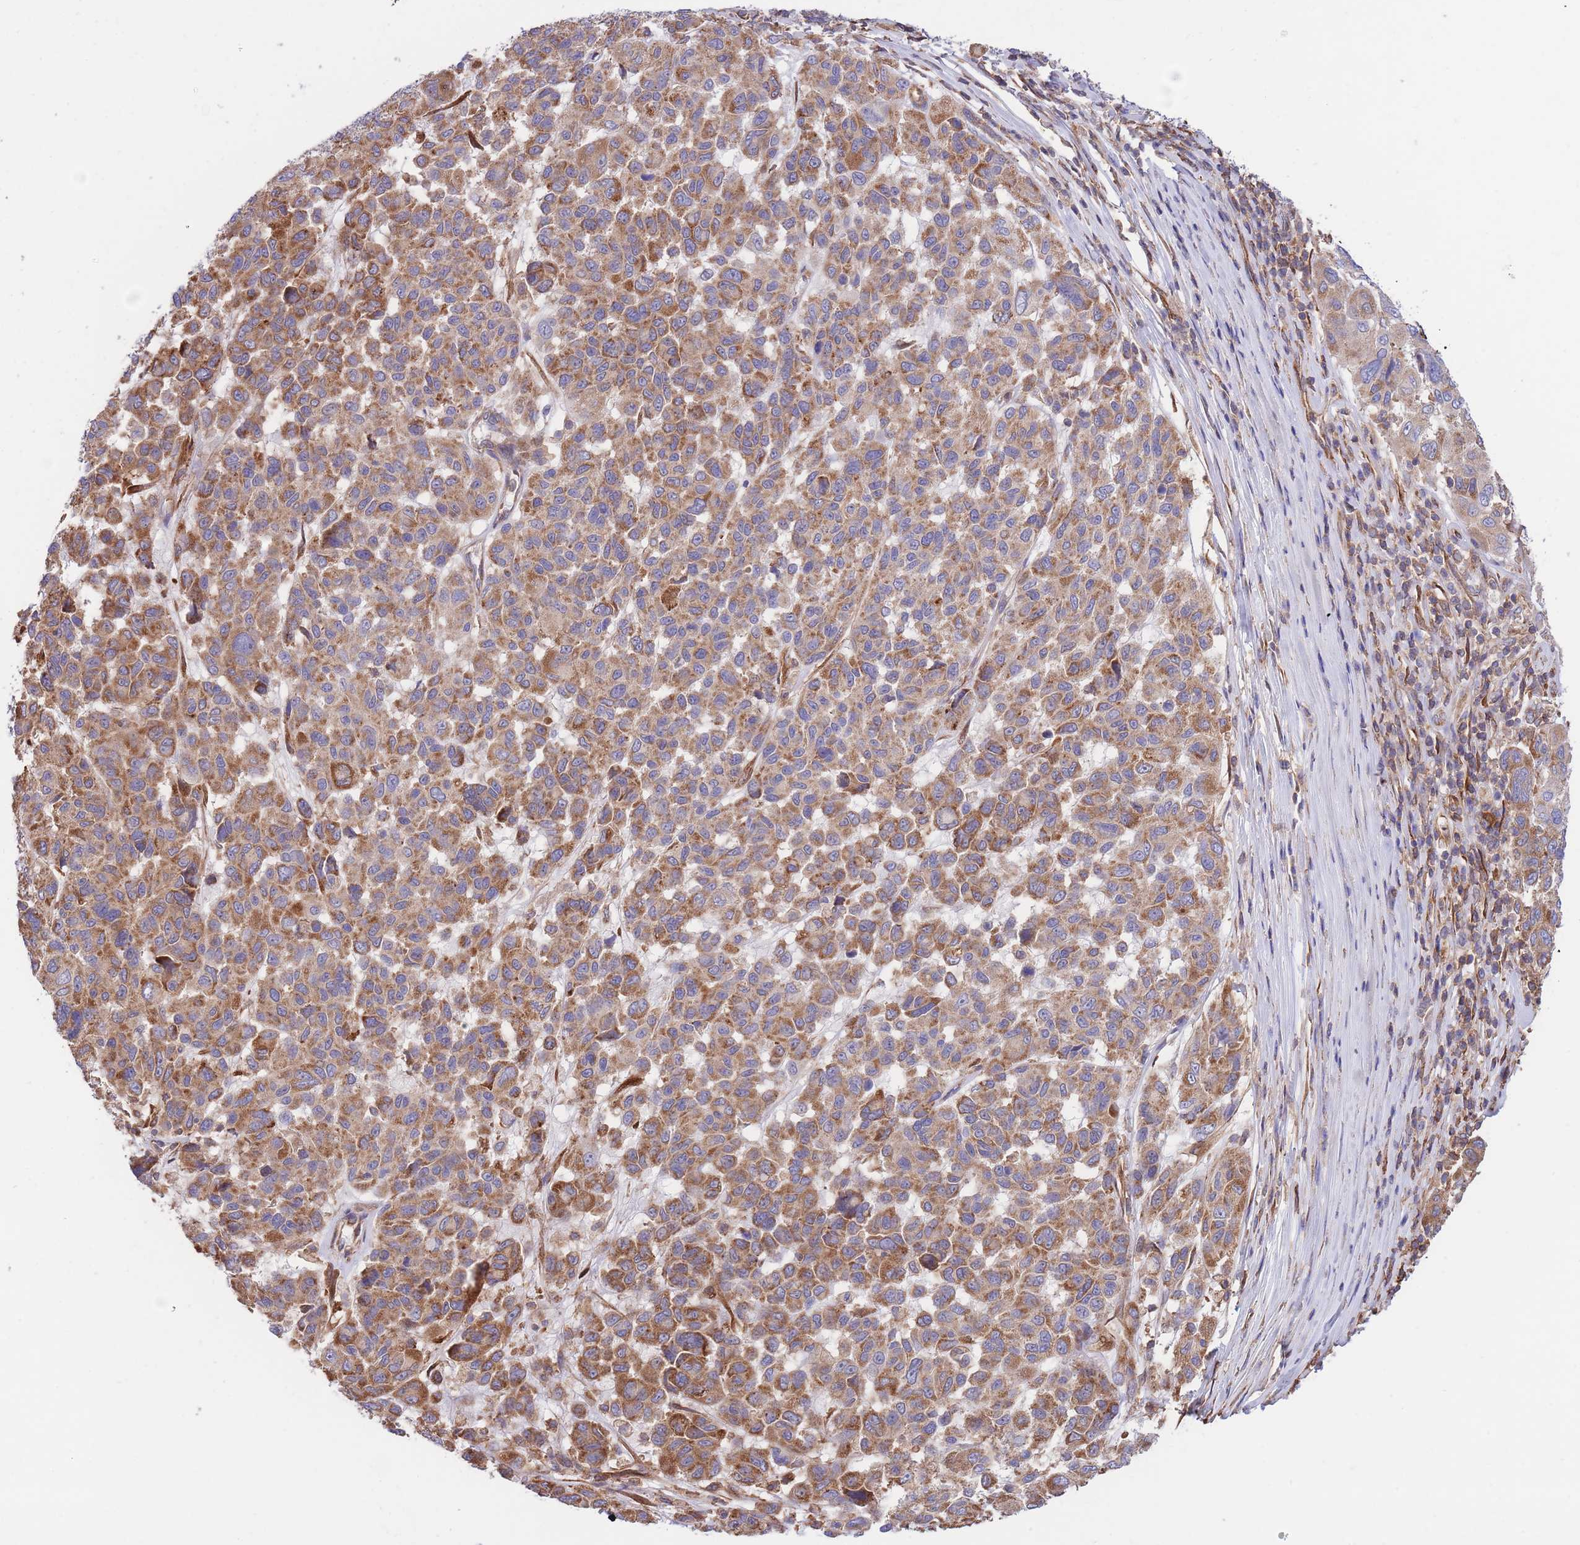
{"staining": {"intensity": "moderate", "quantity": ">75%", "location": "cytoplasmic/membranous"}, "tissue": "melanoma", "cell_type": "Tumor cells", "image_type": "cancer", "snomed": [{"axis": "morphology", "description": "Malignant melanoma, NOS"}, {"axis": "topography", "description": "Skin"}], "caption": "About >75% of tumor cells in malignant melanoma show moderate cytoplasmic/membranous protein staining as visualized by brown immunohistochemical staining.", "gene": "LRRN4CL", "patient": {"sex": "female", "age": 66}}